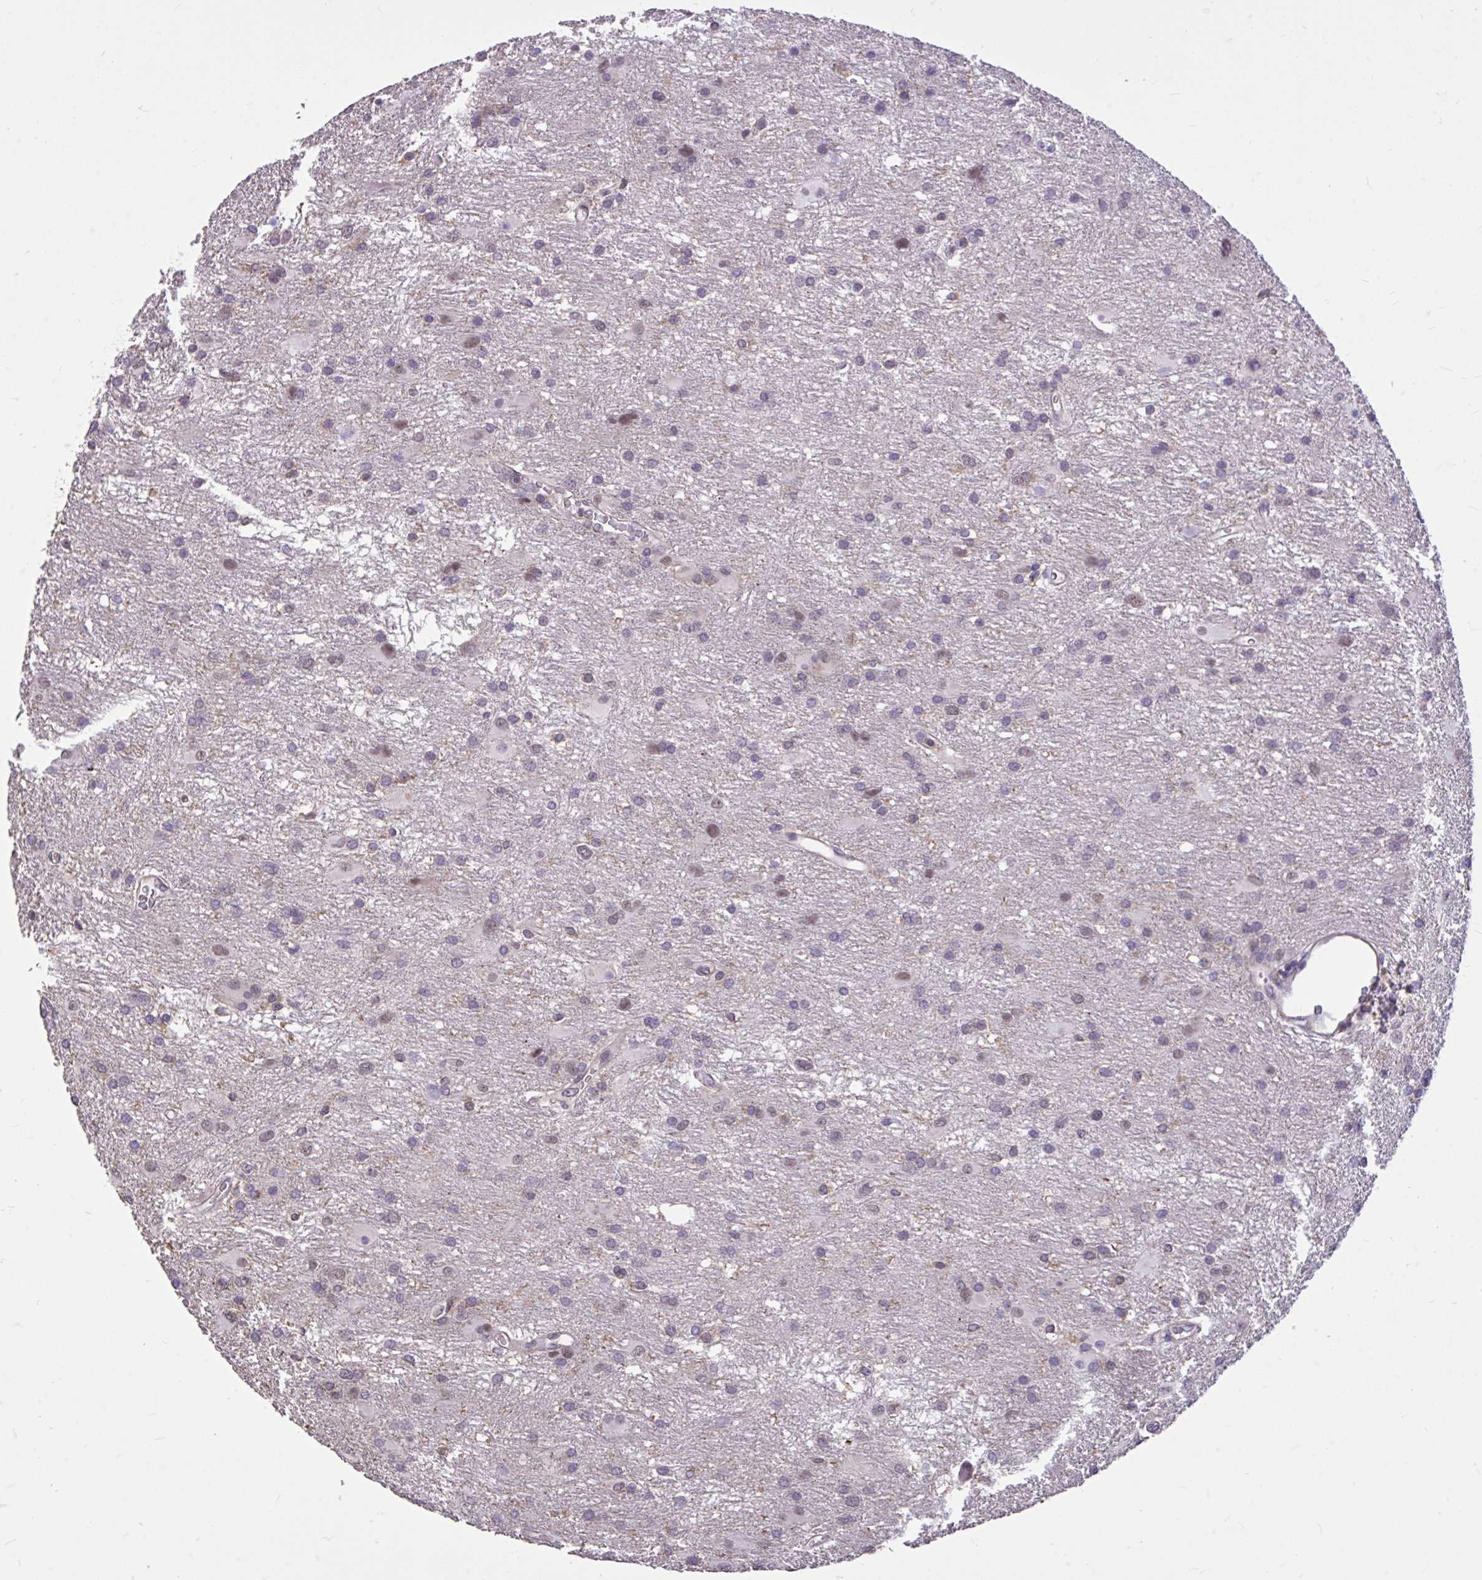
{"staining": {"intensity": "weak", "quantity": "<25%", "location": "cytoplasmic/membranous"}, "tissue": "glioma", "cell_type": "Tumor cells", "image_type": "cancer", "snomed": [{"axis": "morphology", "description": "Glioma, malignant, High grade"}, {"axis": "topography", "description": "Brain"}], "caption": "A high-resolution histopathology image shows immunohistochemistry (IHC) staining of glioma, which exhibits no significant staining in tumor cells.", "gene": "IGFL2", "patient": {"sex": "male", "age": 53}}